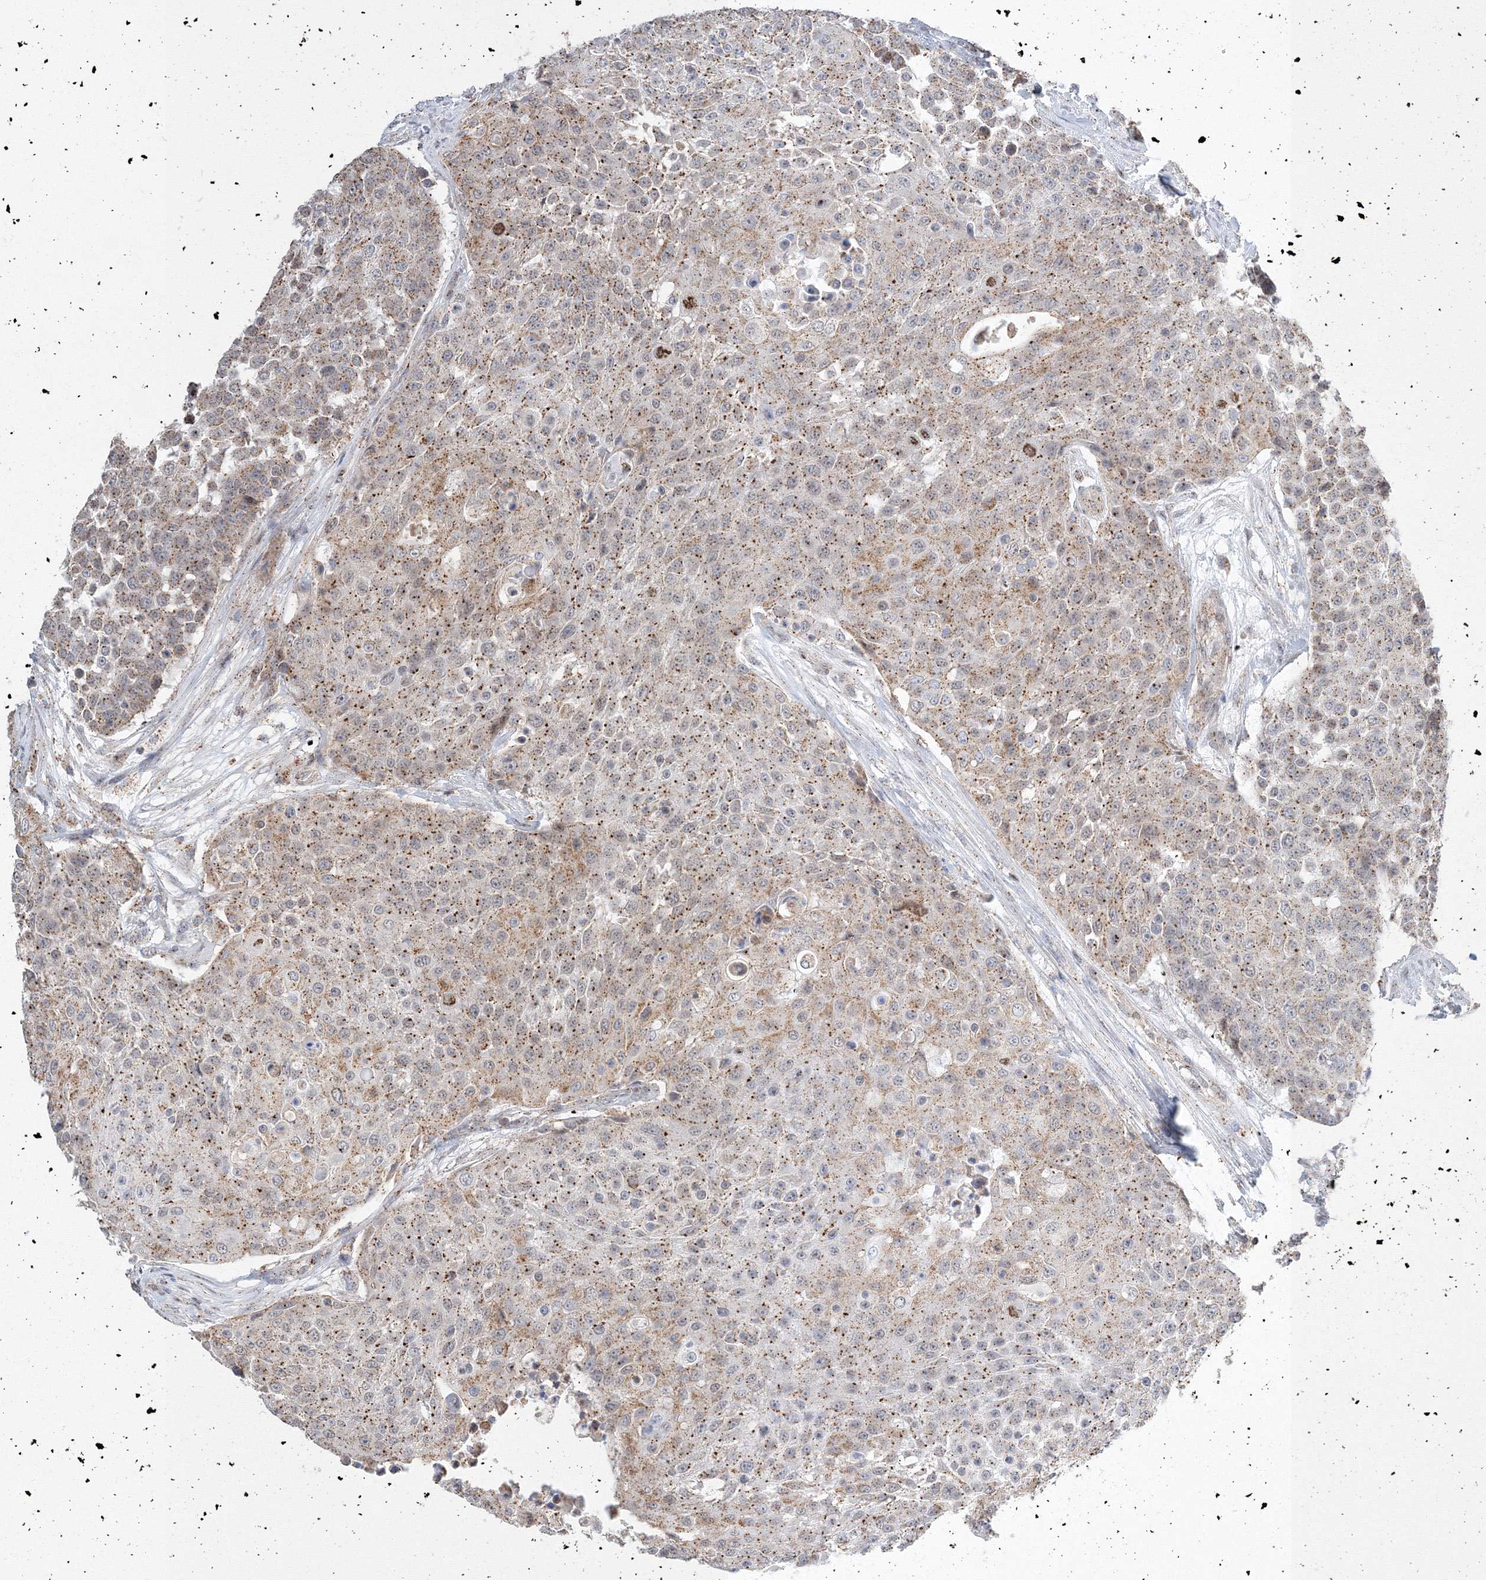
{"staining": {"intensity": "moderate", "quantity": ">75%", "location": "cytoplasmic/membranous"}, "tissue": "urothelial cancer", "cell_type": "Tumor cells", "image_type": "cancer", "snomed": [{"axis": "morphology", "description": "Urothelial carcinoma, High grade"}, {"axis": "topography", "description": "Urinary bladder"}], "caption": "High-grade urothelial carcinoma was stained to show a protein in brown. There is medium levels of moderate cytoplasmic/membranous positivity in about >75% of tumor cells.", "gene": "AASDH", "patient": {"sex": "female", "age": 63}}